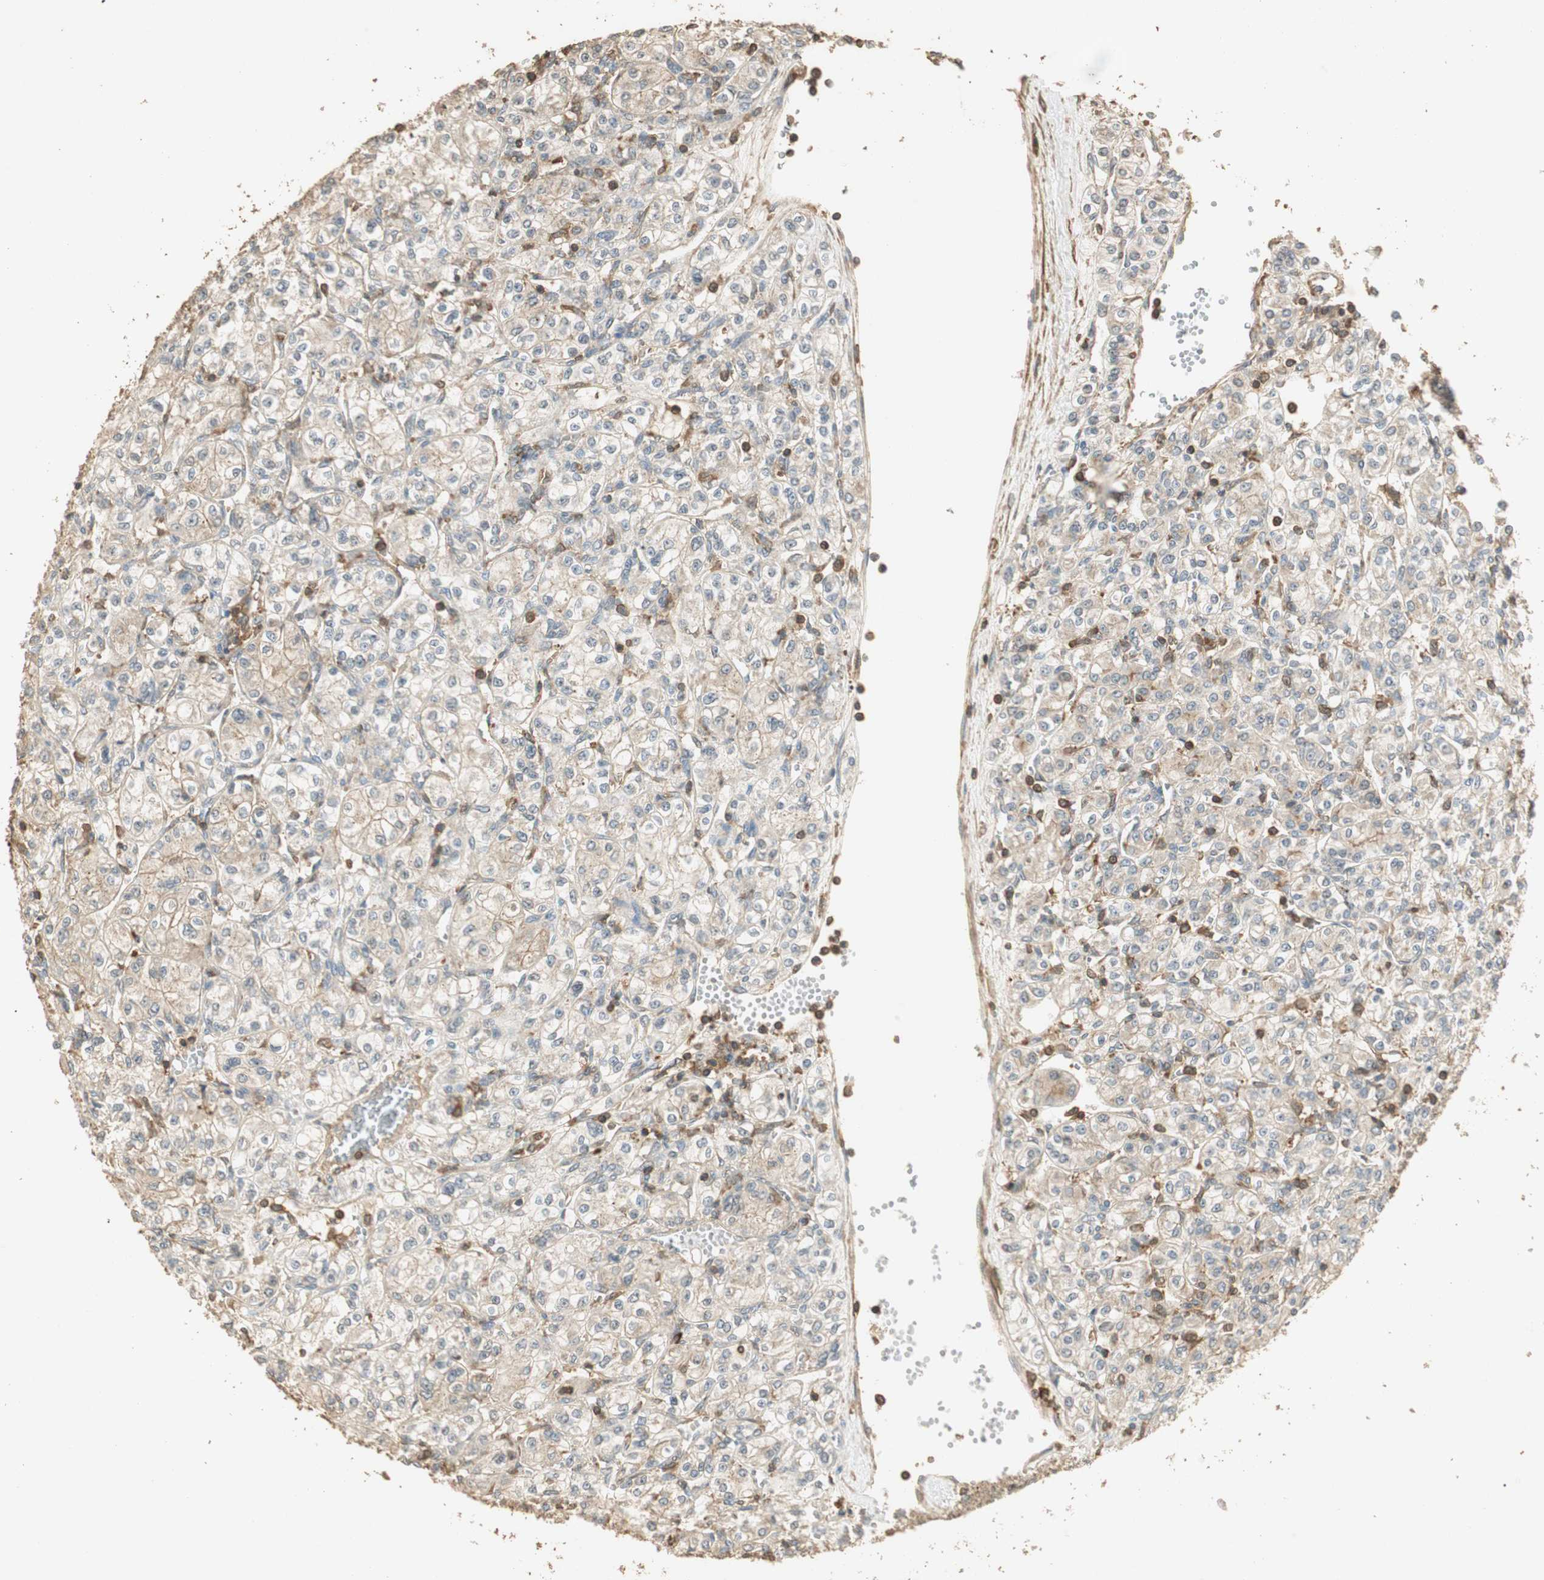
{"staining": {"intensity": "weak", "quantity": "<25%", "location": "cytoplasmic/membranous"}, "tissue": "renal cancer", "cell_type": "Tumor cells", "image_type": "cancer", "snomed": [{"axis": "morphology", "description": "Adenocarcinoma, NOS"}, {"axis": "topography", "description": "Kidney"}], "caption": "There is no significant positivity in tumor cells of adenocarcinoma (renal). (DAB immunohistochemistry with hematoxylin counter stain).", "gene": "USP2", "patient": {"sex": "male", "age": 77}}